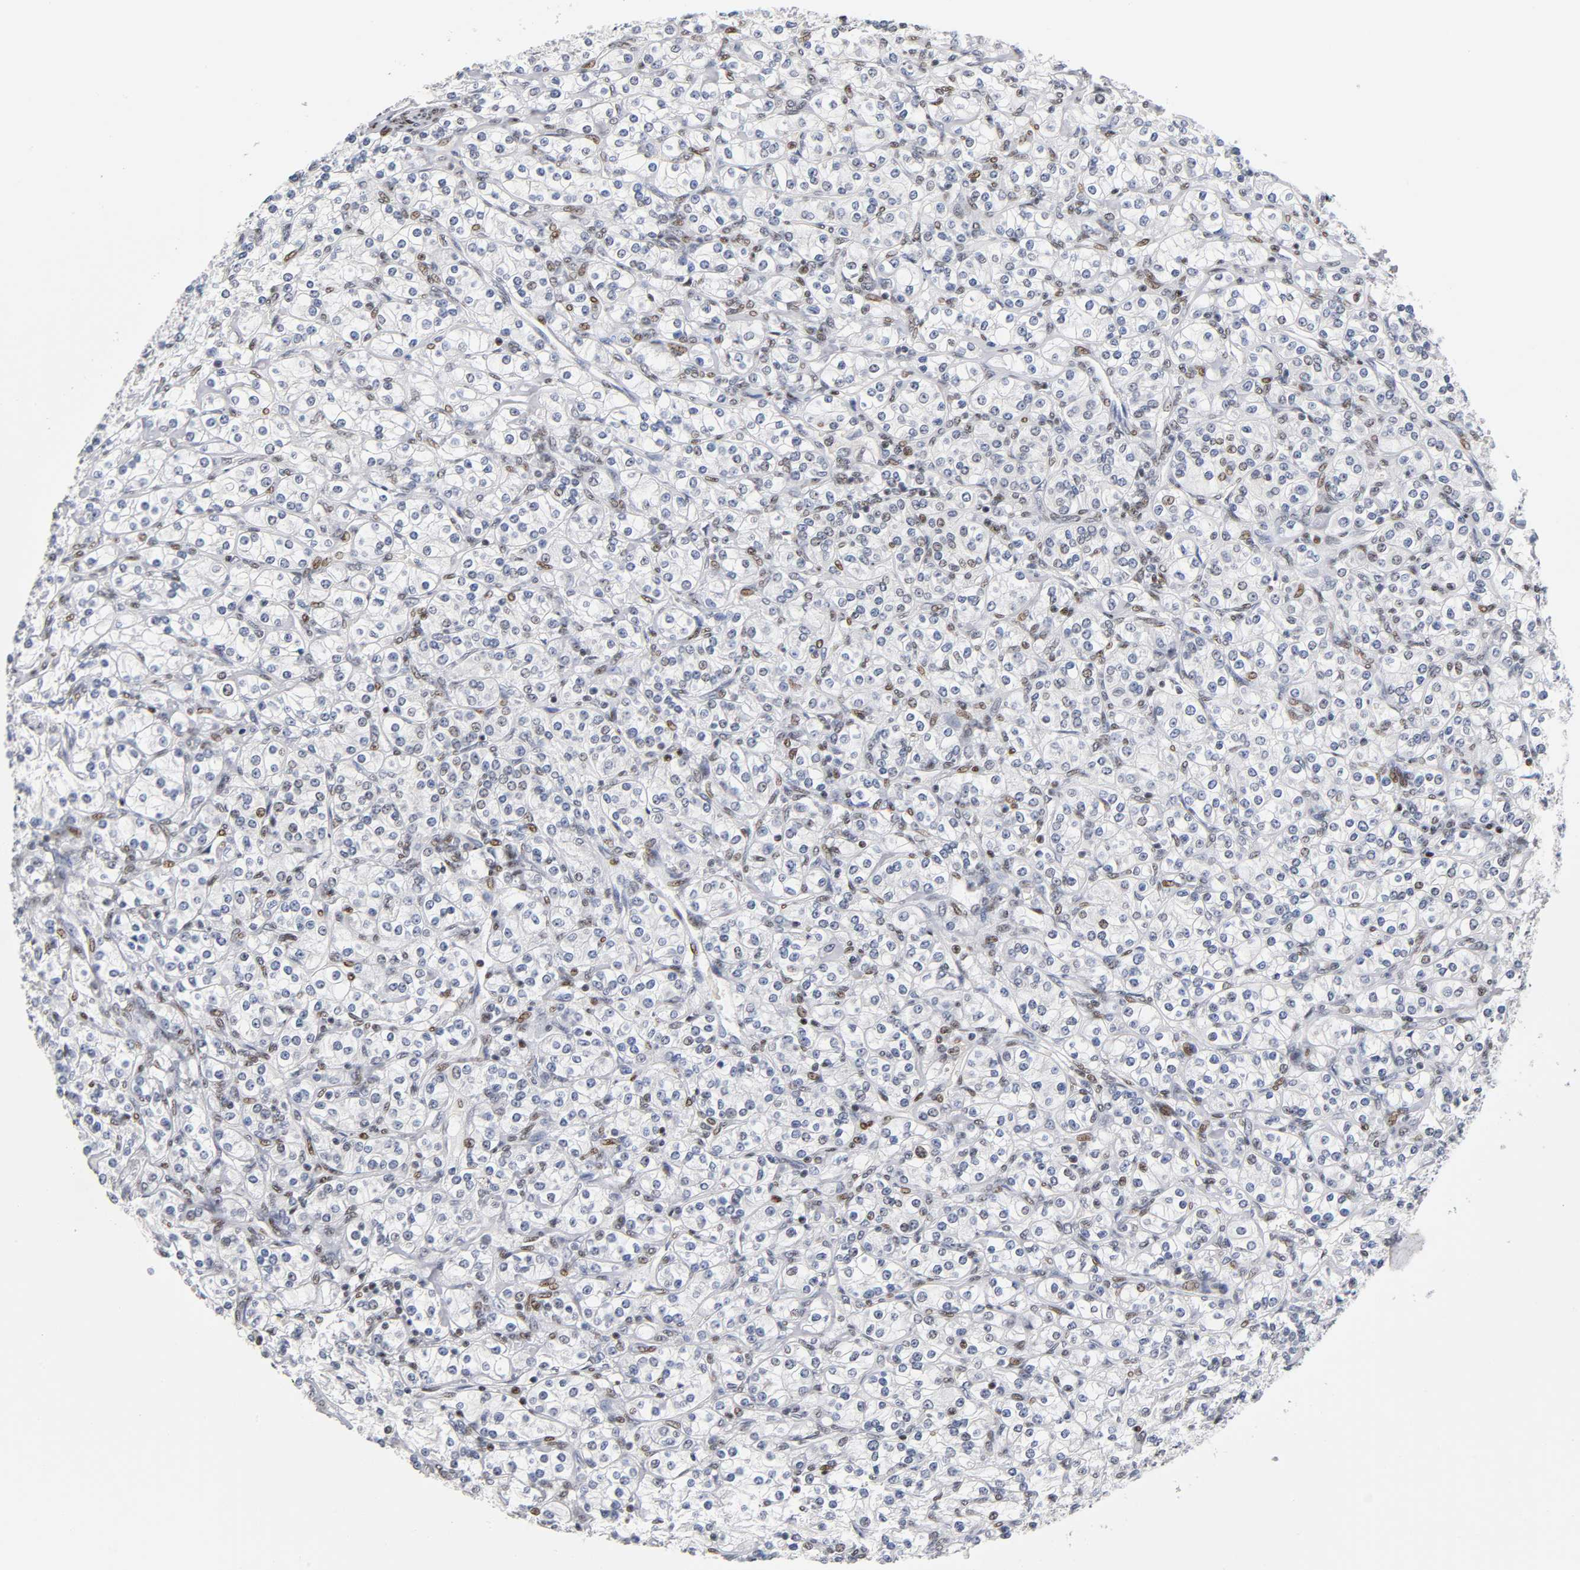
{"staining": {"intensity": "moderate", "quantity": "<25%", "location": "nuclear"}, "tissue": "renal cancer", "cell_type": "Tumor cells", "image_type": "cancer", "snomed": [{"axis": "morphology", "description": "Adenocarcinoma, NOS"}, {"axis": "topography", "description": "Kidney"}], "caption": "Immunohistochemical staining of renal adenocarcinoma shows low levels of moderate nuclear staining in approximately <25% of tumor cells.", "gene": "SP3", "patient": {"sex": "male", "age": 77}}